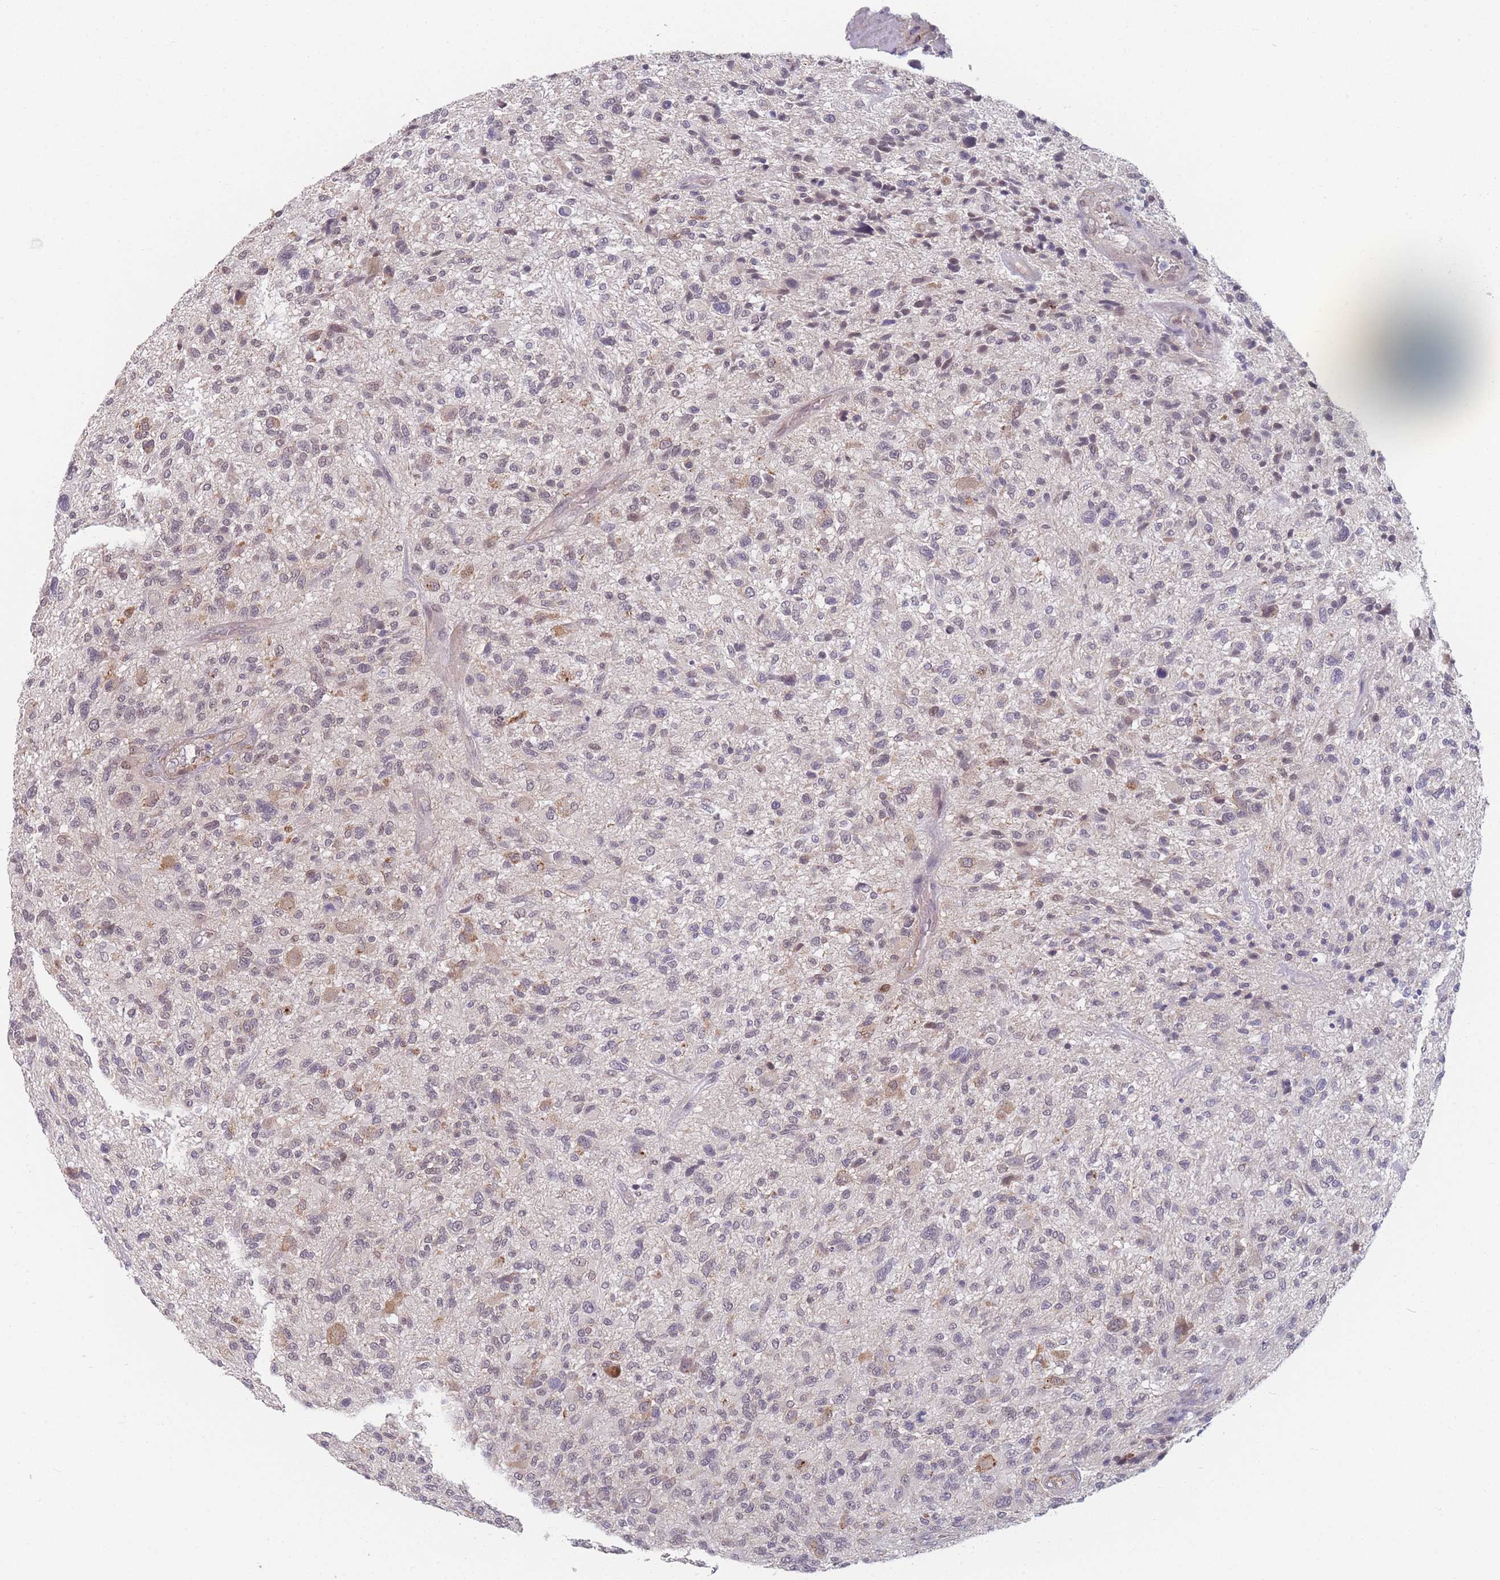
{"staining": {"intensity": "negative", "quantity": "none", "location": "none"}, "tissue": "glioma", "cell_type": "Tumor cells", "image_type": "cancer", "snomed": [{"axis": "morphology", "description": "Glioma, malignant, High grade"}, {"axis": "topography", "description": "Brain"}], "caption": "Tumor cells show no significant protein positivity in high-grade glioma (malignant).", "gene": "ANKRD10", "patient": {"sex": "male", "age": 47}}